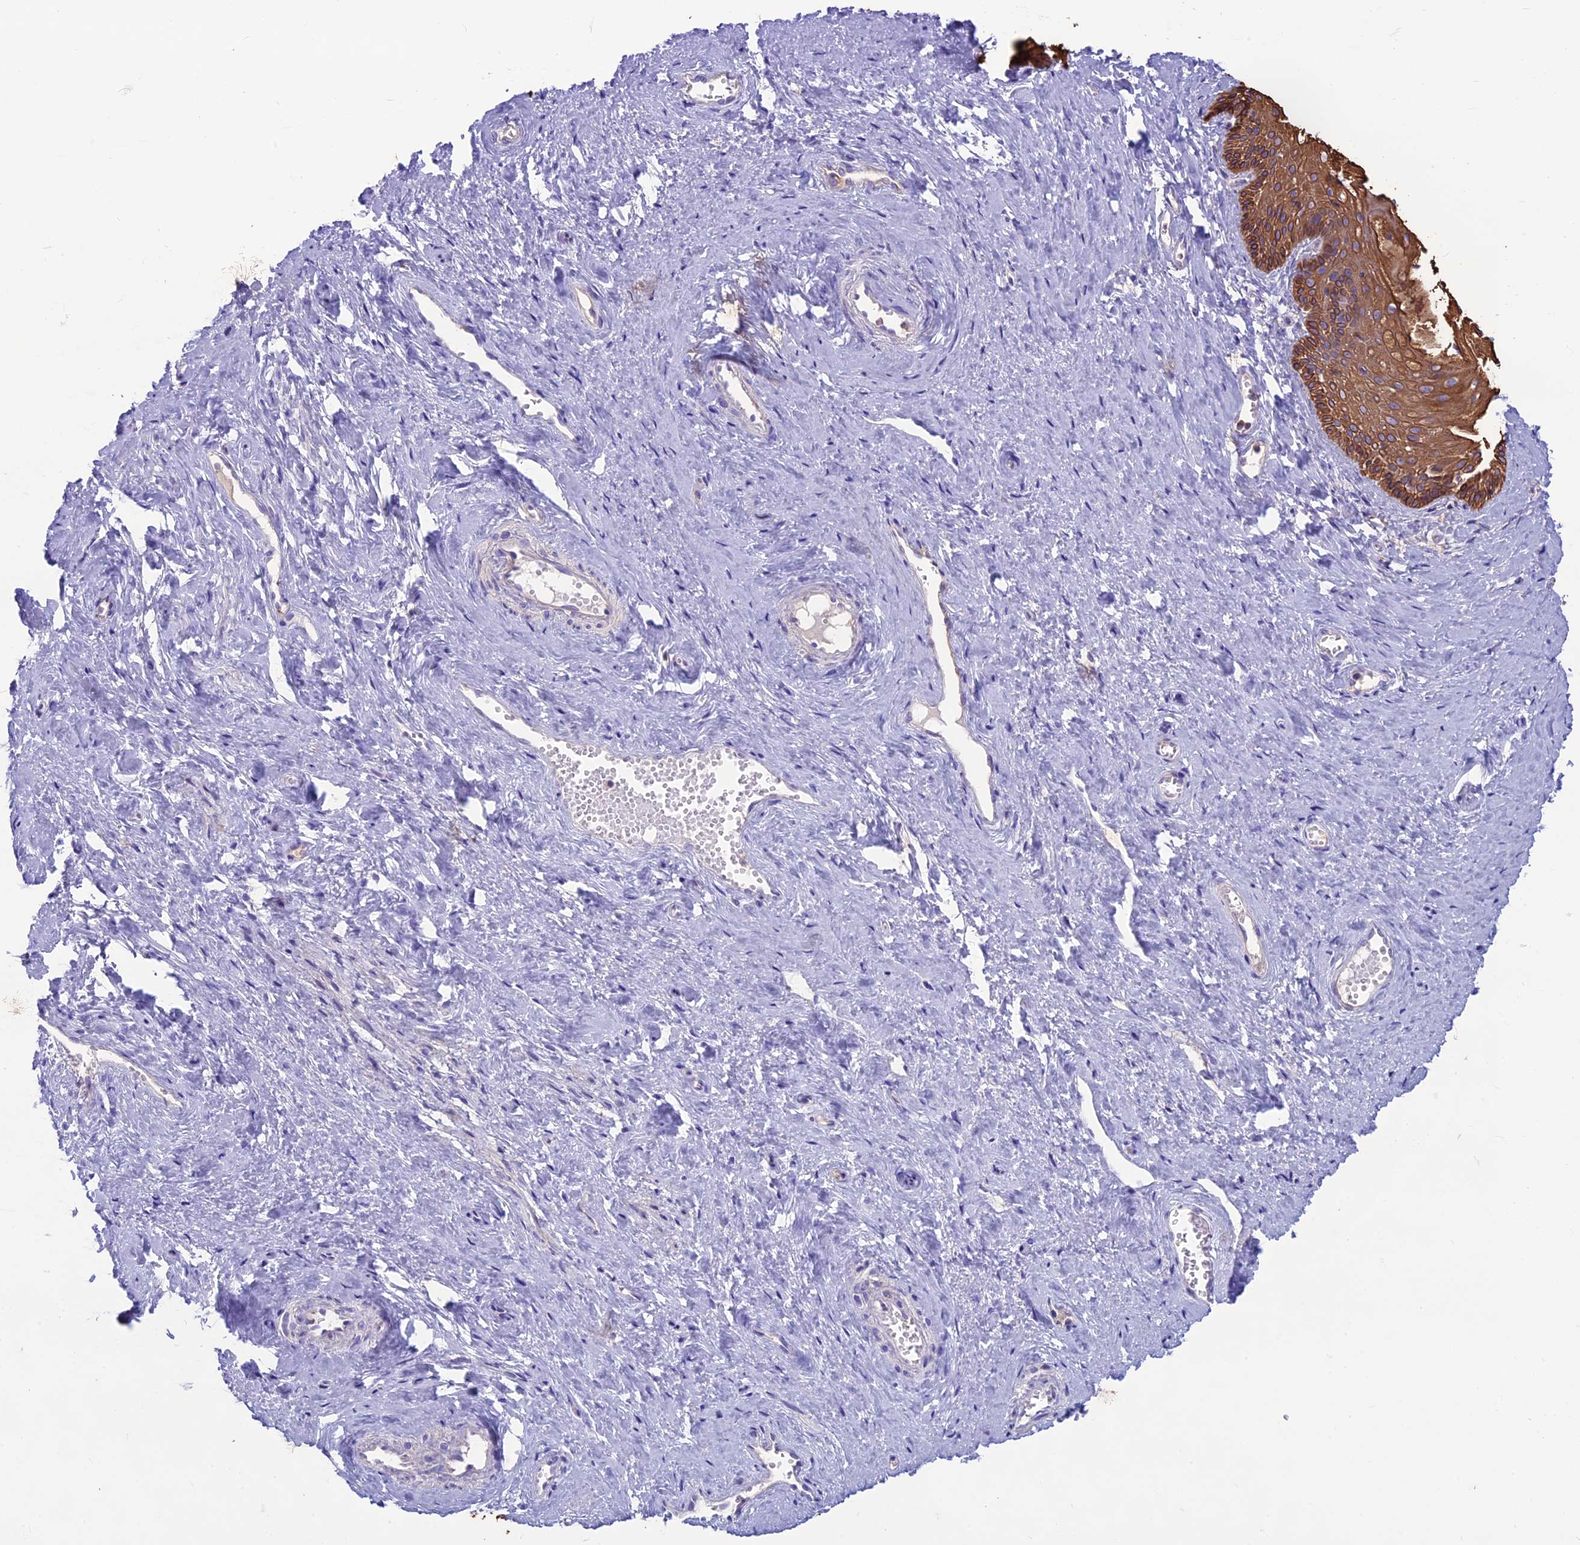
{"staining": {"intensity": "moderate", "quantity": ">75%", "location": "cytoplasmic/membranous"}, "tissue": "vagina", "cell_type": "Squamous epithelial cells", "image_type": "normal", "snomed": [{"axis": "morphology", "description": "Normal tissue, NOS"}, {"axis": "topography", "description": "Vagina"}, {"axis": "topography", "description": "Cervix"}], "caption": "Brown immunohistochemical staining in normal vagina shows moderate cytoplasmic/membranous positivity in about >75% of squamous epithelial cells. (Brightfield microscopy of DAB IHC at high magnification).", "gene": "CDAN1", "patient": {"sex": "female", "age": 40}}